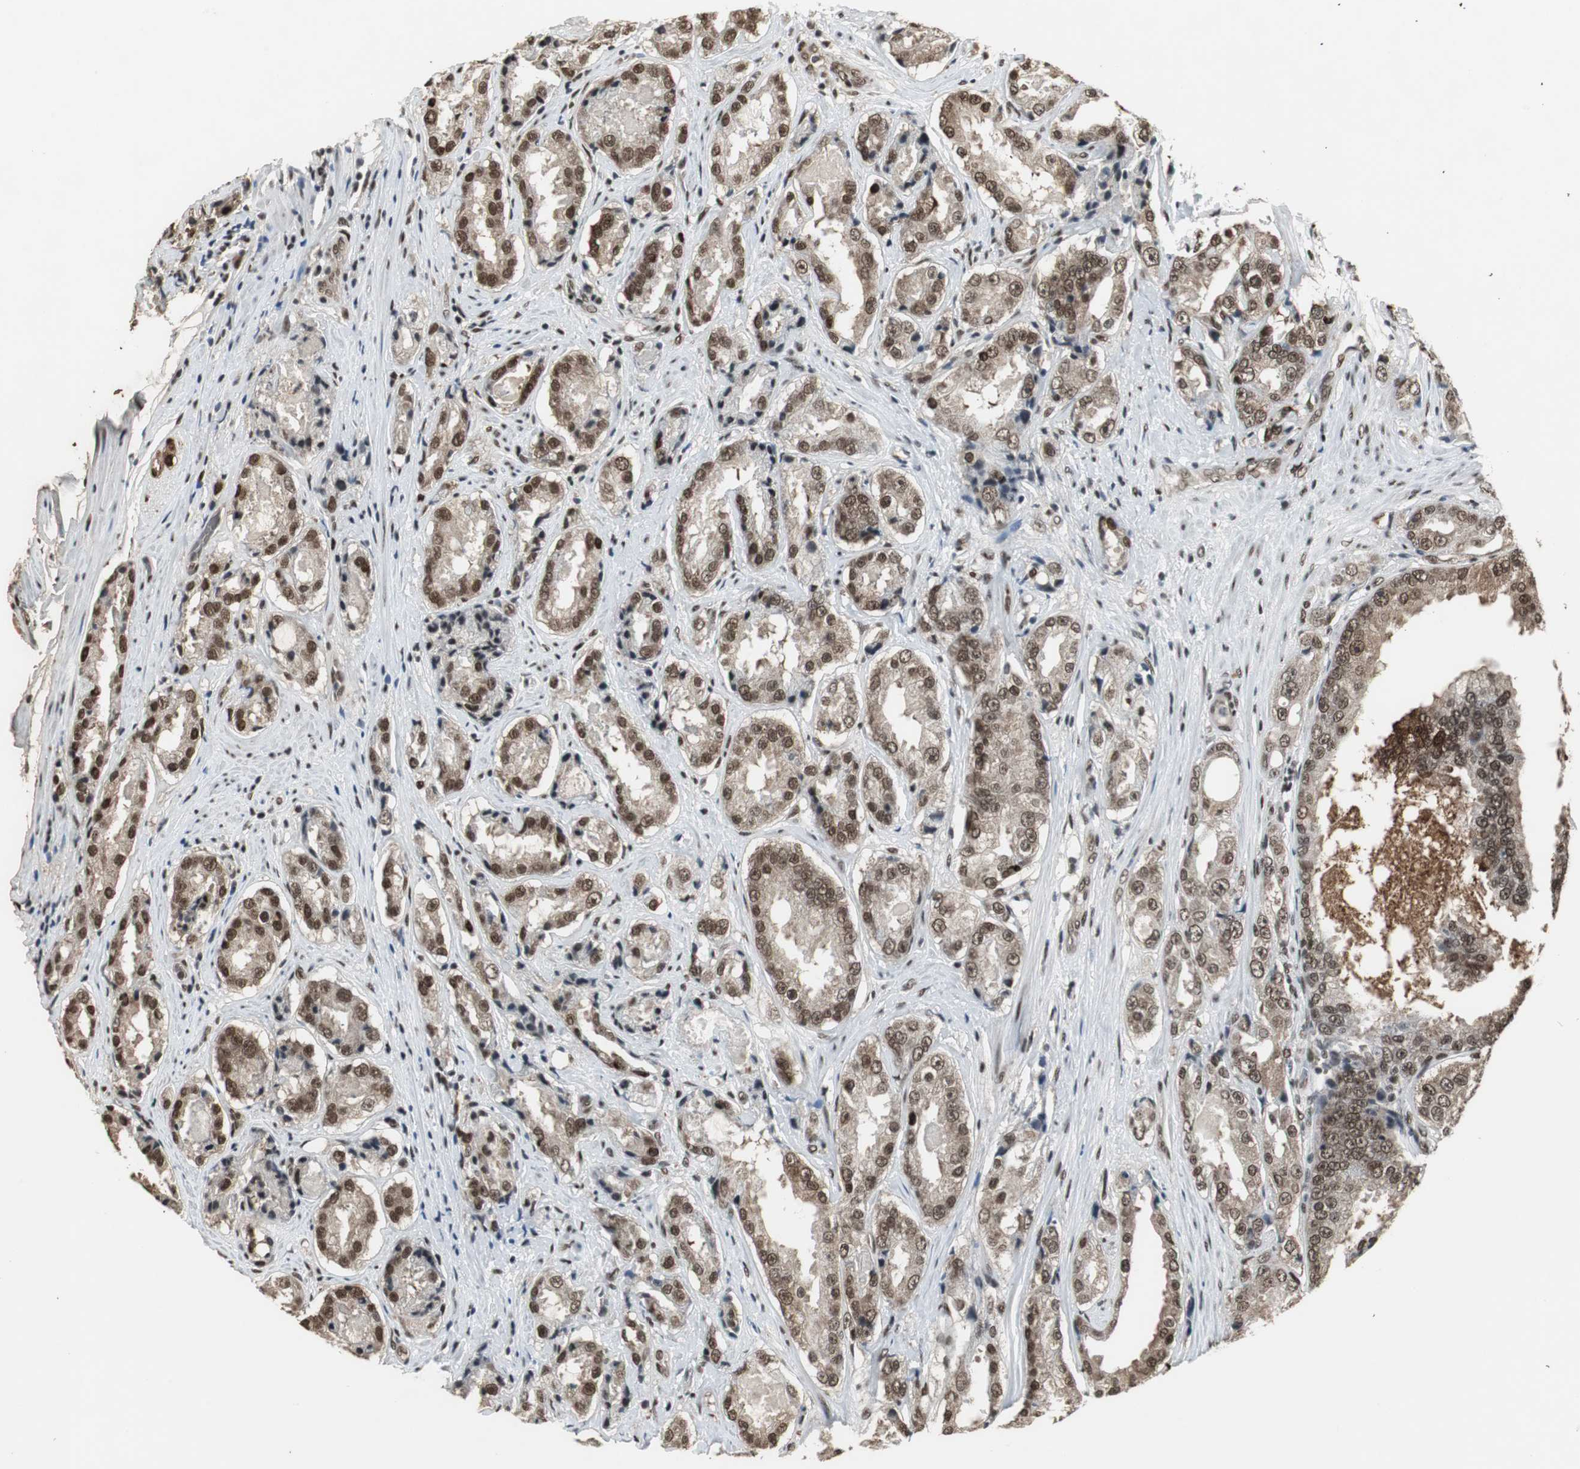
{"staining": {"intensity": "moderate", "quantity": ">75%", "location": "cytoplasmic/membranous,nuclear"}, "tissue": "prostate cancer", "cell_type": "Tumor cells", "image_type": "cancer", "snomed": [{"axis": "morphology", "description": "Adenocarcinoma, High grade"}, {"axis": "topography", "description": "Prostate"}], "caption": "A high-resolution histopathology image shows IHC staining of prostate cancer, which reveals moderate cytoplasmic/membranous and nuclear expression in approximately >75% of tumor cells. (Brightfield microscopy of DAB IHC at high magnification).", "gene": "TAF5", "patient": {"sex": "male", "age": 73}}